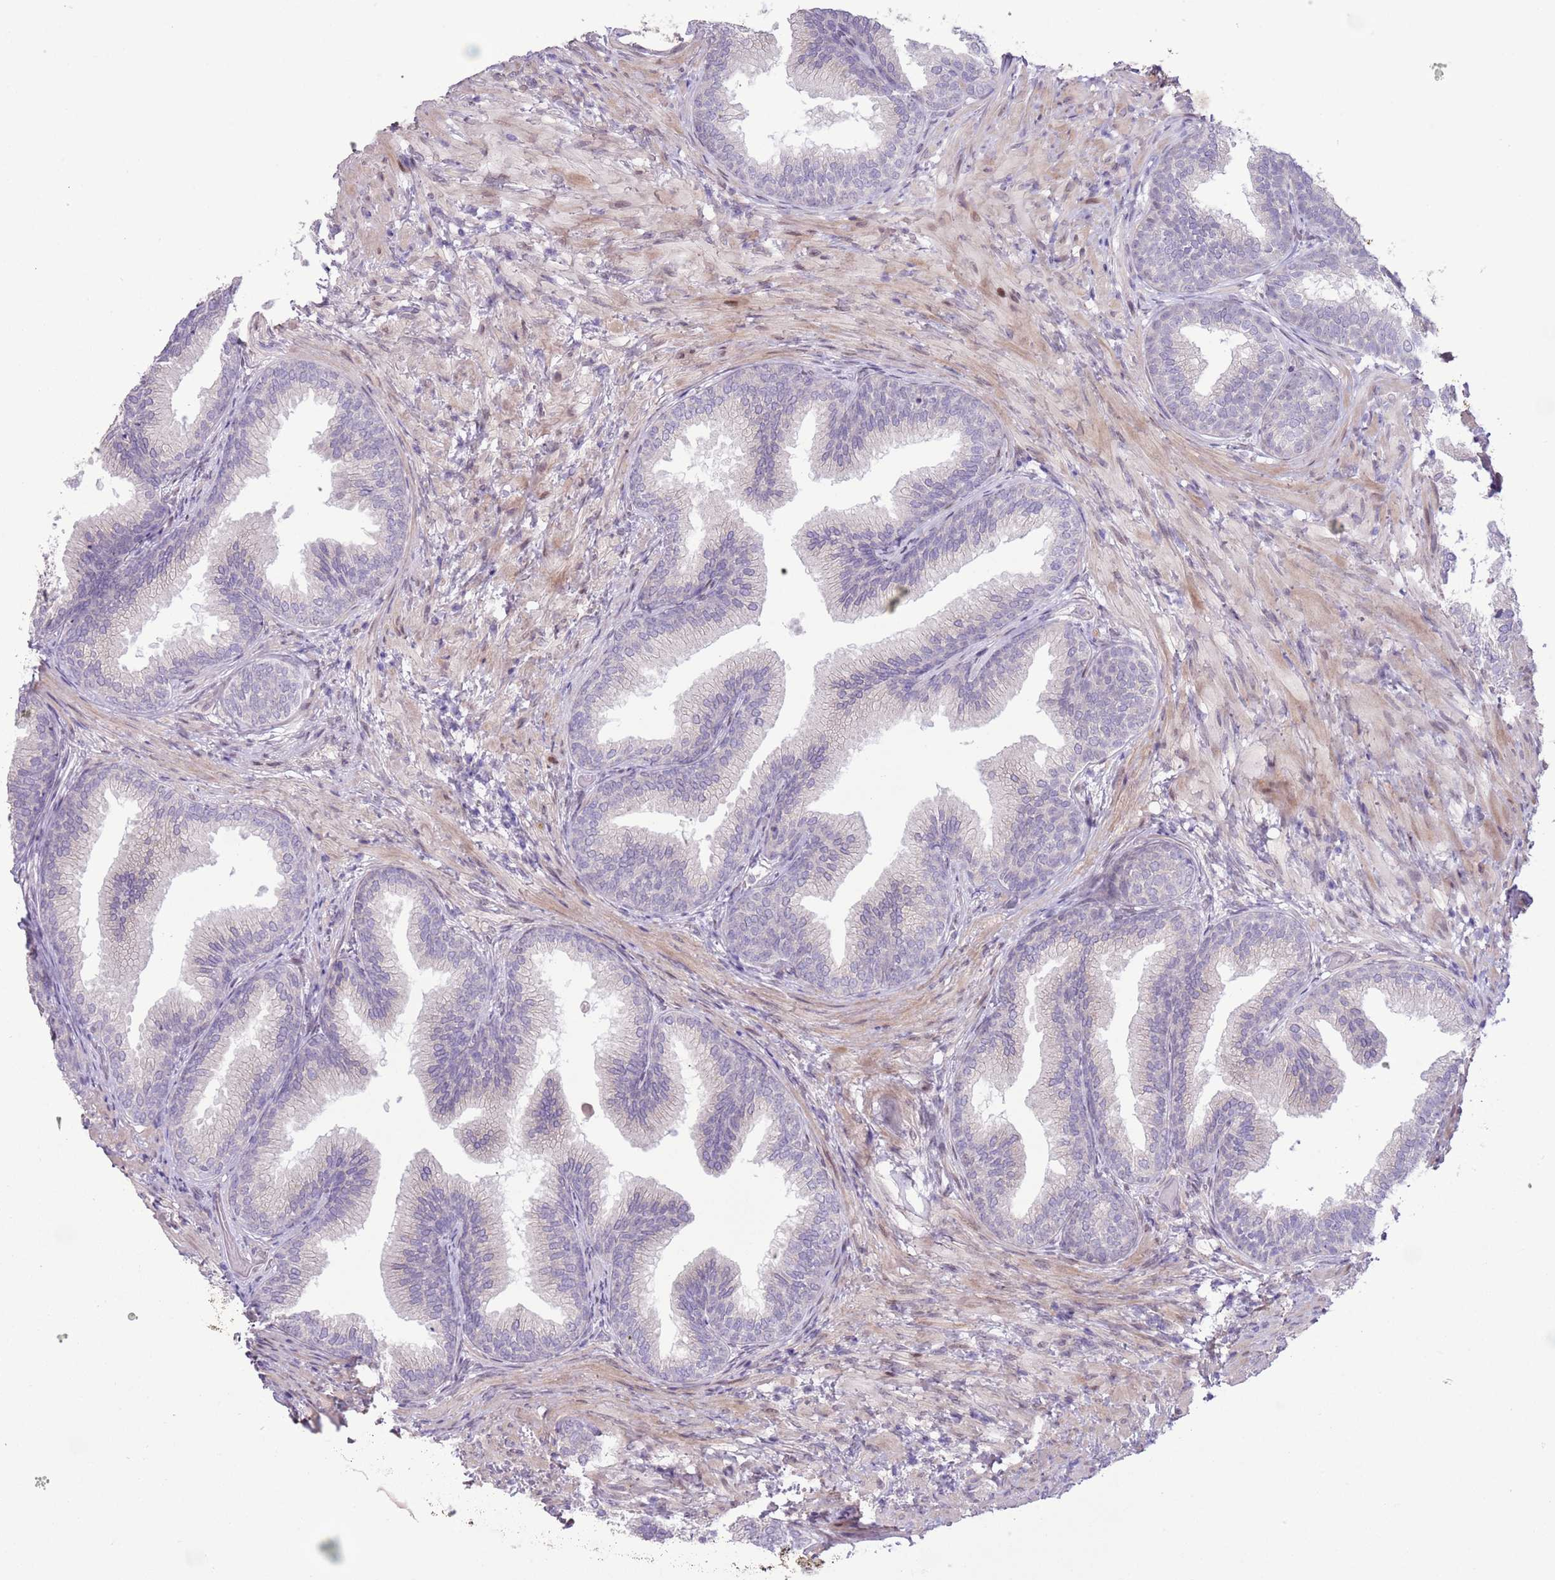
{"staining": {"intensity": "negative", "quantity": "none", "location": "none"}, "tissue": "prostate", "cell_type": "Glandular cells", "image_type": "normal", "snomed": [{"axis": "morphology", "description": "Normal tissue, NOS"}, {"axis": "topography", "description": "Prostate"}], "caption": "The micrograph exhibits no significant expression in glandular cells of prostate.", "gene": "CCND2", "patient": {"sex": "male", "age": 76}}